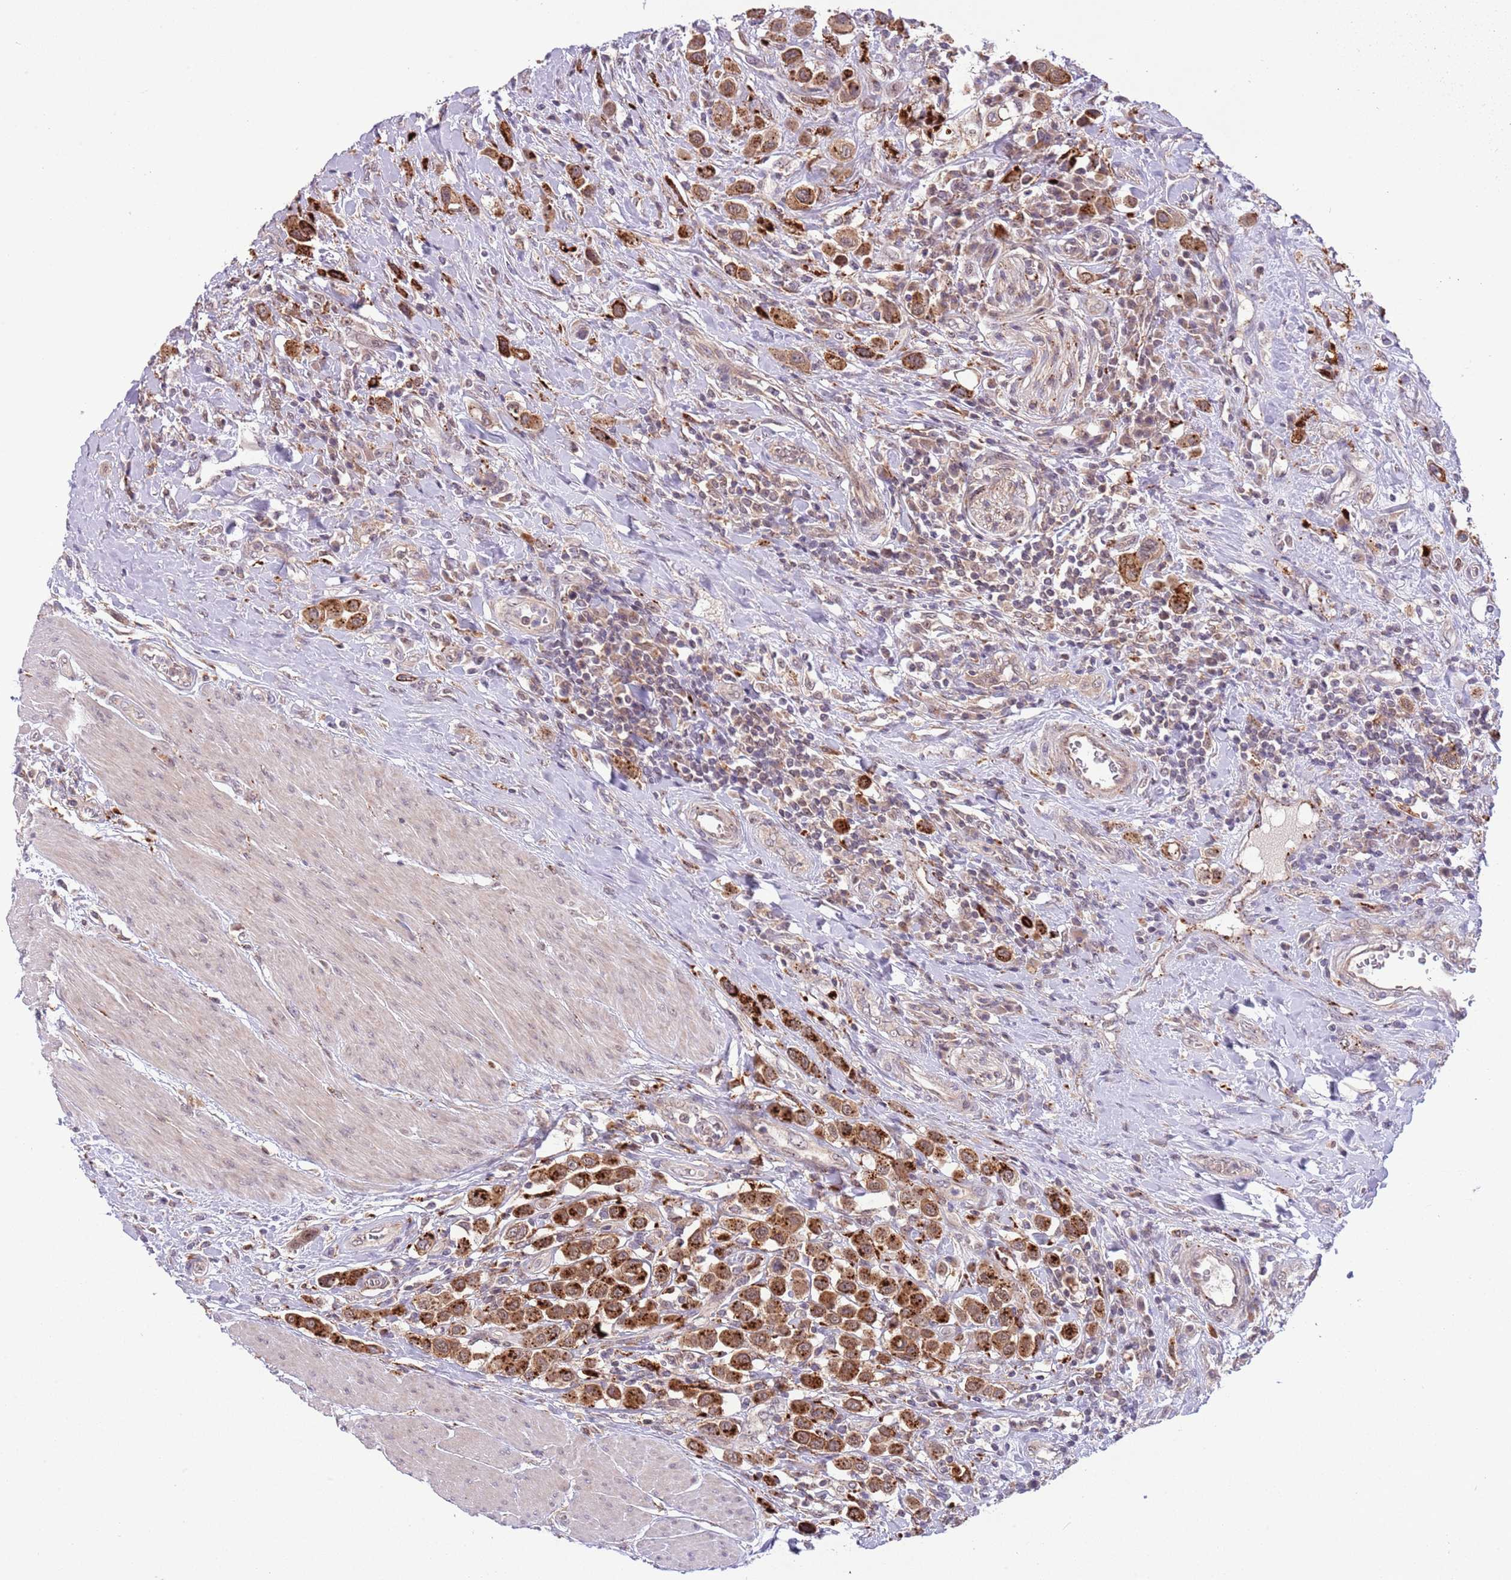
{"staining": {"intensity": "strong", "quantity": ">75%", "location": "cytoplasmic/membranous"}, "tissue": "urothelial cancer", "cell_type": "Tumor cells", "image_type": "cancer", "snomed": [{"axis": "morphology", "description": "Urothelial carcinoma, High grade"}, {"axis": "topography", "description": "Urinary bladder"}], "caption": "Strong cytoplasmic/membranous staining for a protein is seen in about >75% of tumor cells of urothelial cancer using IHC.", "gene": "TRIM27", "patient": {"sex": "male", "age": 50}}